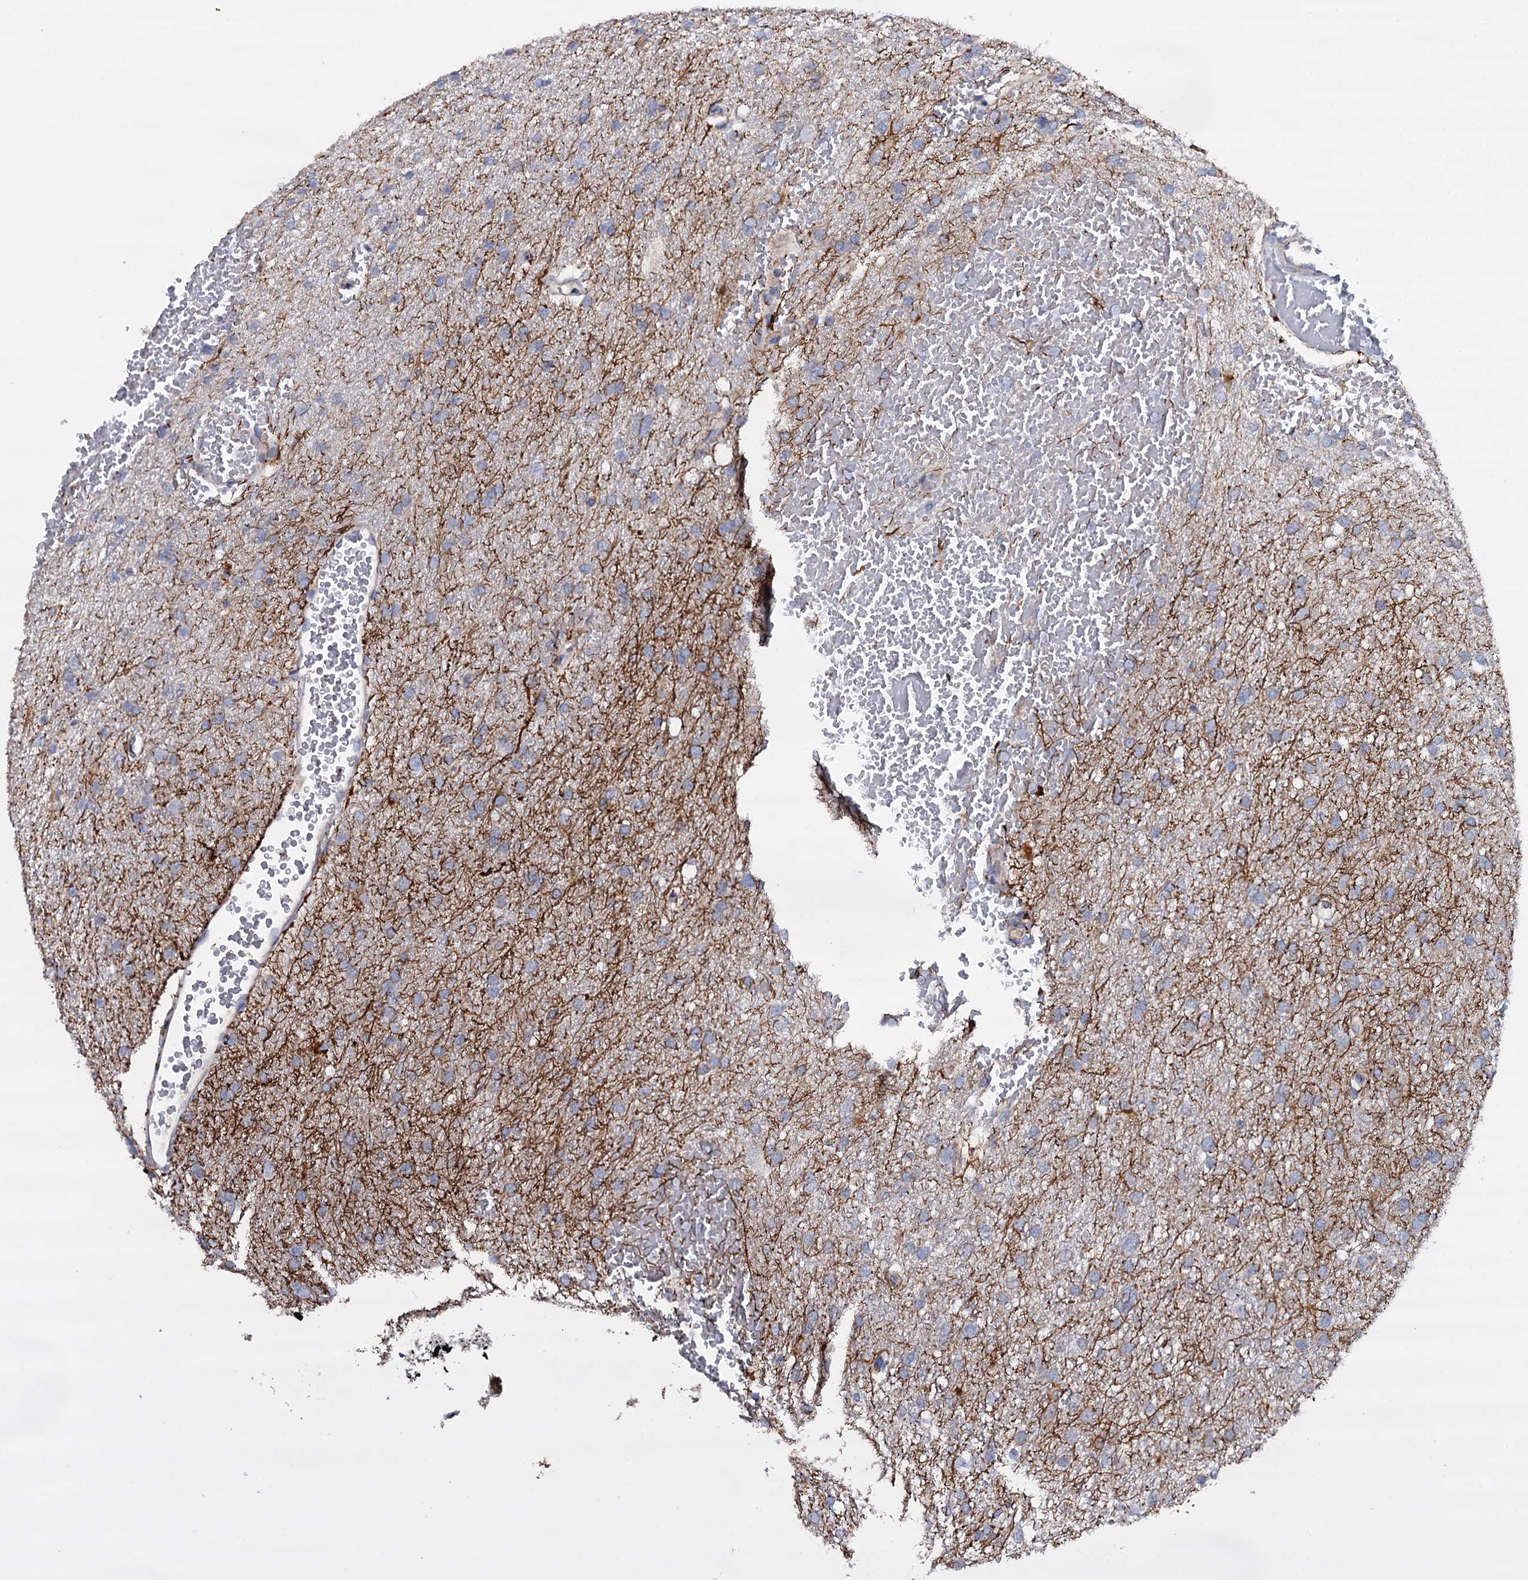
{"staining": {"intensity": "negative", "quantity": "none", "location": "none"}, "tissue": "glioma", "cell_type": "Tumor cells", "image_type": "cancer", "snomed": [{"axis": "morphology", "description": "Glioma, malignant, High grade"}, {"axis": "topography", "description": "Cerebral cortex"}], "caption": "The immunohistochemistry histopathology image has no significant expression in tumor cells of malignant glioma (high-grade) tissue.", "gene": "BCL2L14", "patient": {"sex": "female", "age": 36}}